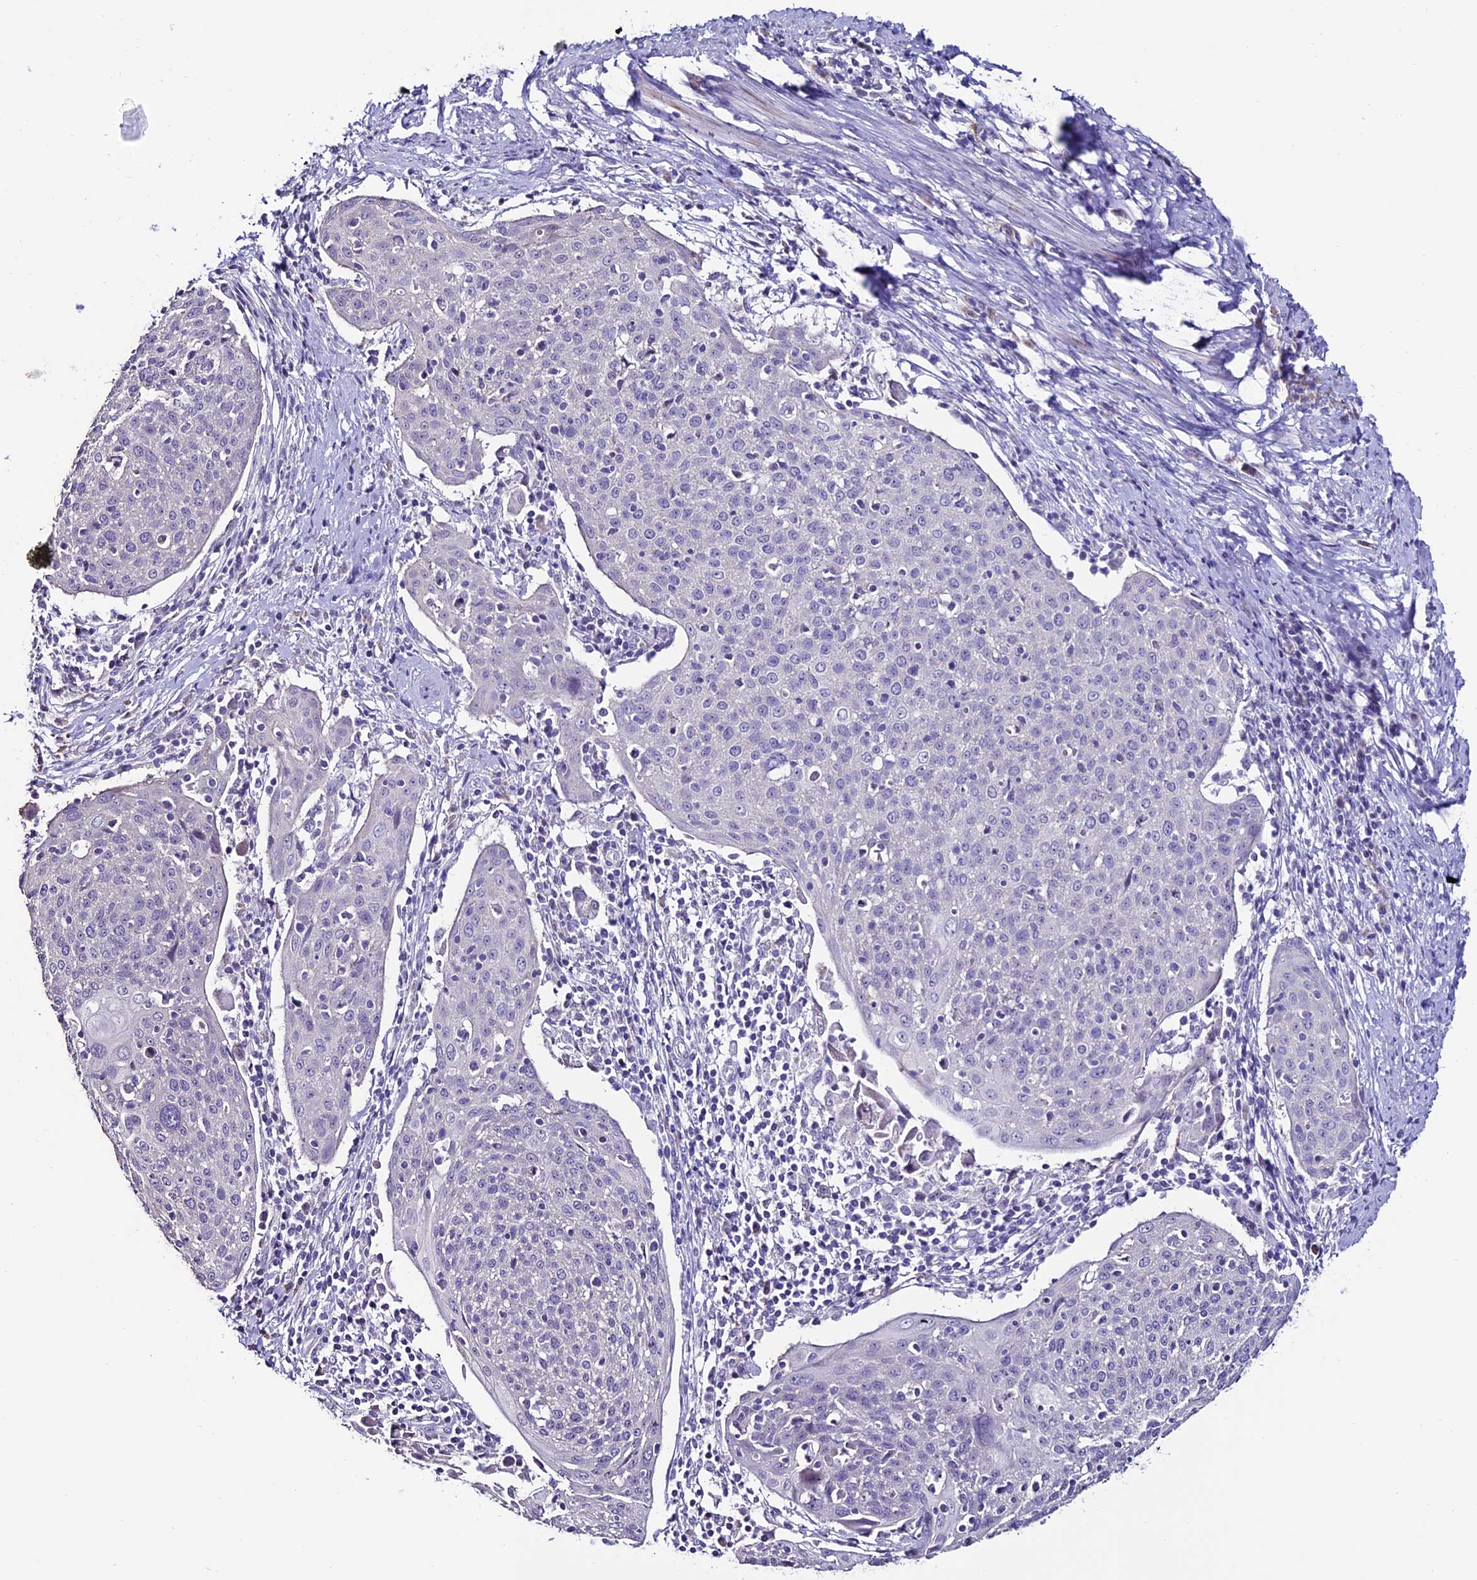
{"staining": {"intensity": "negative", "quantity": "none", "location": "none"}, "tissue": "cervical cancer", "cell_type": "Tumor cells", "image_type": "cancer", "snomed": [{"axis": "morphology", "description": "Squamous cell carcinoma, NOS"}, {"axis": "topography", "description": "Cervix"}], "caption": "Human cervical cancer stained for a protein using immunohistochemistry (IHC) exhibits no expression in tumor cells.", "gene": "SLC10A1", "patient": {"sex": "female", "age": 67}}